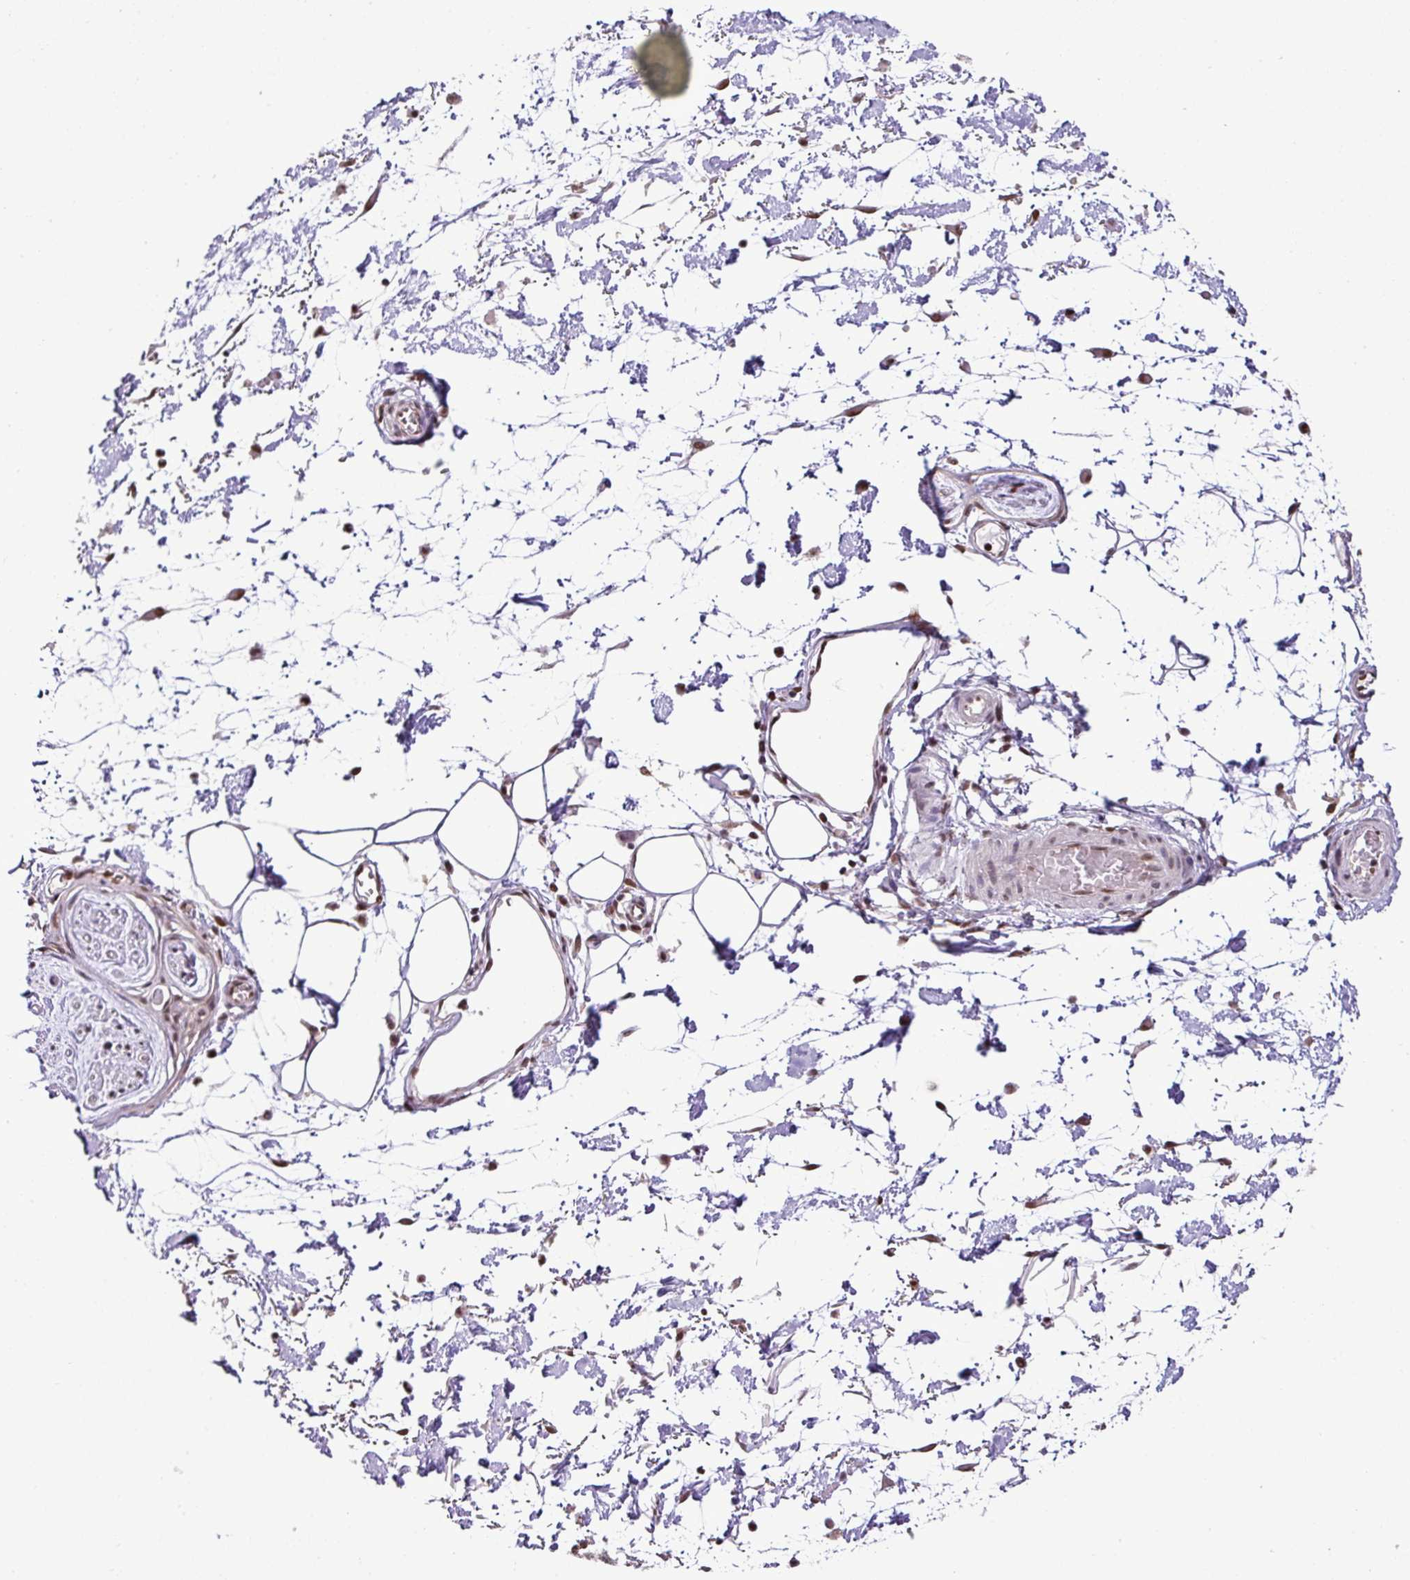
{"staining": {"intensity": "negative", "quantity": "none", "location": "none"}, "tissue": "adipose tissue", "cell_type": "Adipocytes", "image_type": "normal", "snomed": [{"axis": "morphology", "description": "Normal tissue, NOS"}, {"axis": "topography", "description": "Vulva"}, {"axis": "topography", "description": "Peripheral nerve tissue"}], "caption": "Immunohistochemical staining of normal human adipose tissue displays no significant expression in adipocytes.", "gene": "PGAP4", "patient": {"sex": "female", "age": 68}}